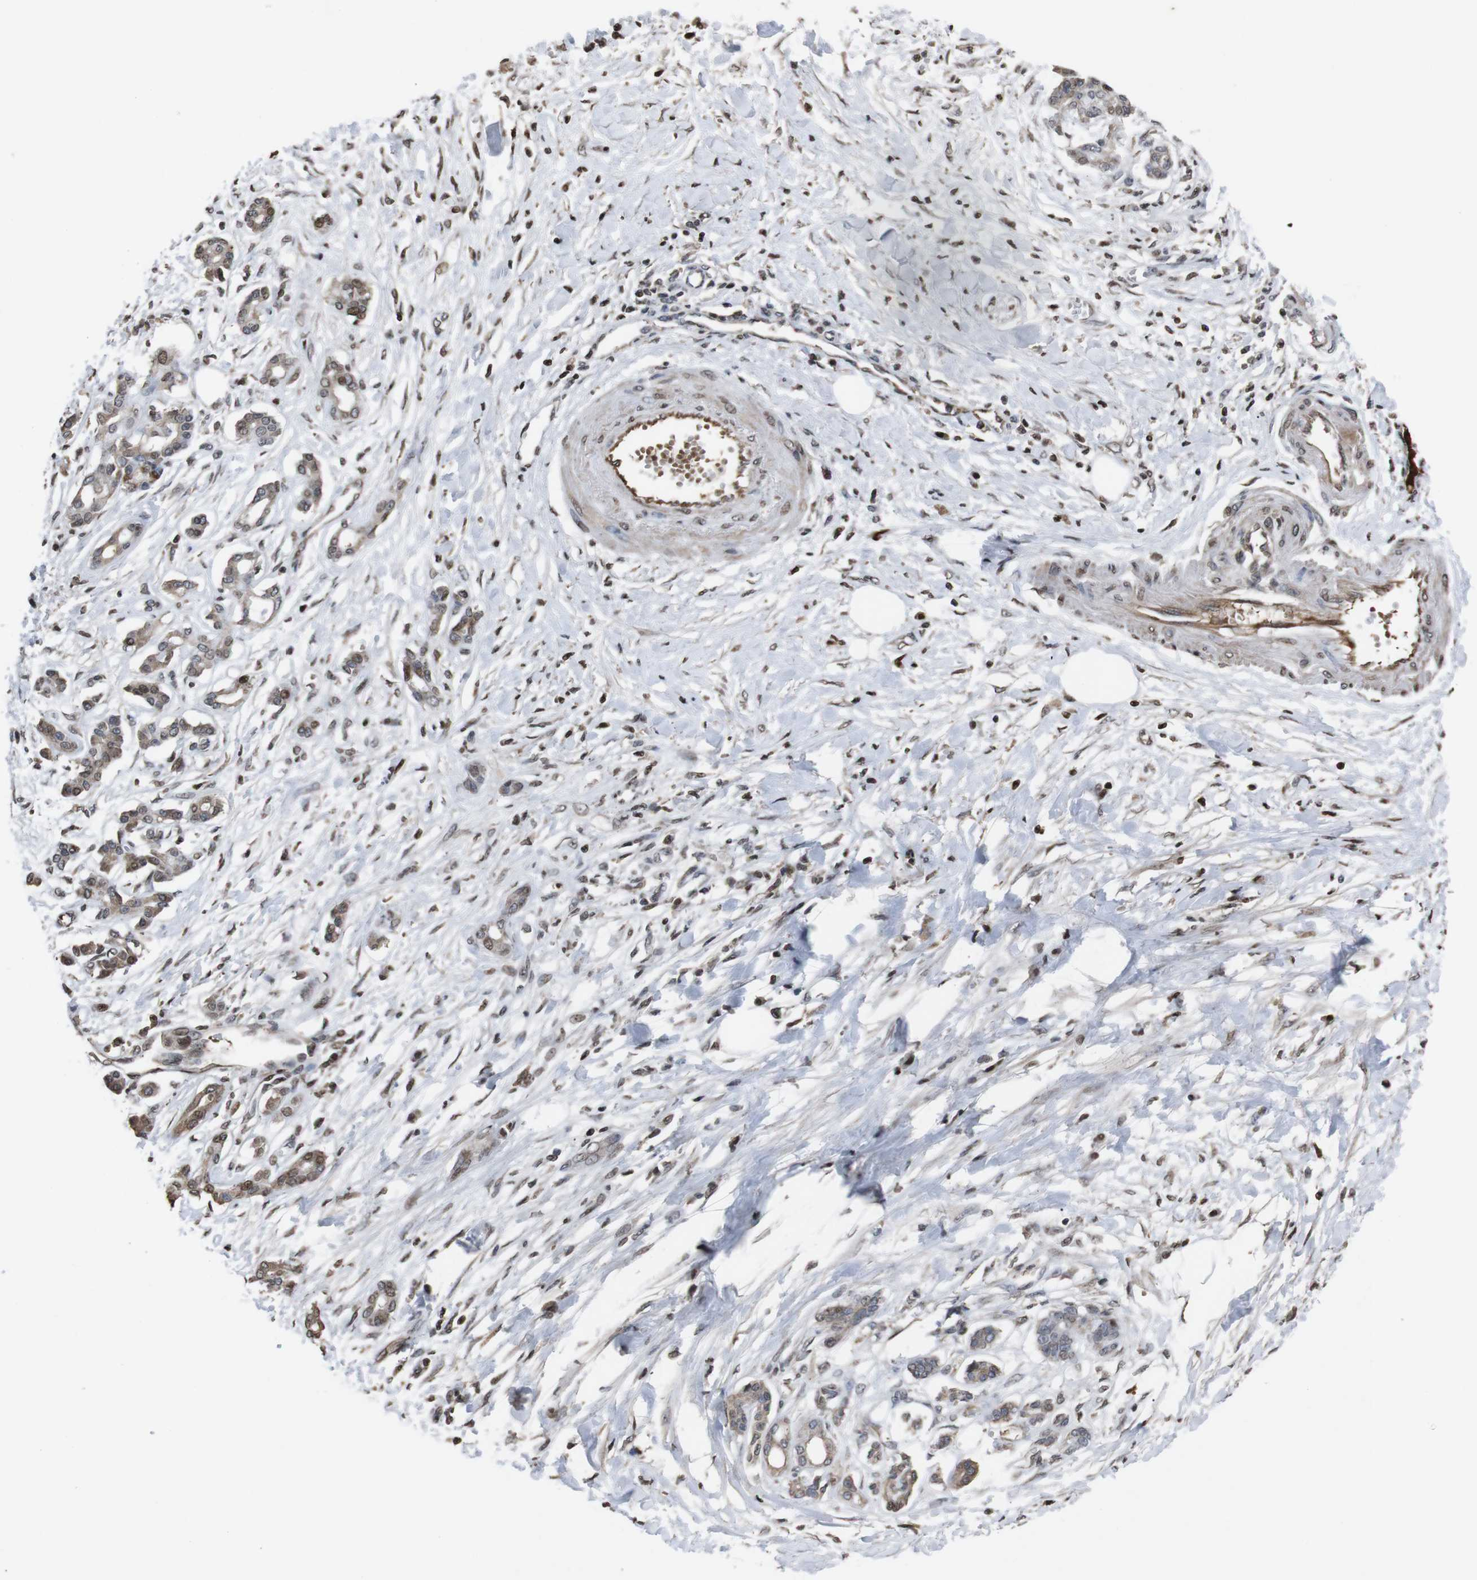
{"staining": {"intensity": "moderate", "quantity": ">75%", "location": "cytoplasmic/membranous,nuclear"}, "tissue": "pancreatic cancer", "cell_type": "Tumor cells", "image_type": "cancer", "snomed": [{"axis": "morphology", "description": "Adenocarcinoma, NOS"}, {"axis": "topography", "description": "Pancreas"}], "caption": "Immunohistochemical staining of human pancreatic adenocarcinoma displays medium levels of moderate cytoplasmic/membranous and nuclear staining in about >75% of tumor cells.", "gene": "GJB2", "patient": {"sex": "male", "age": 56}}